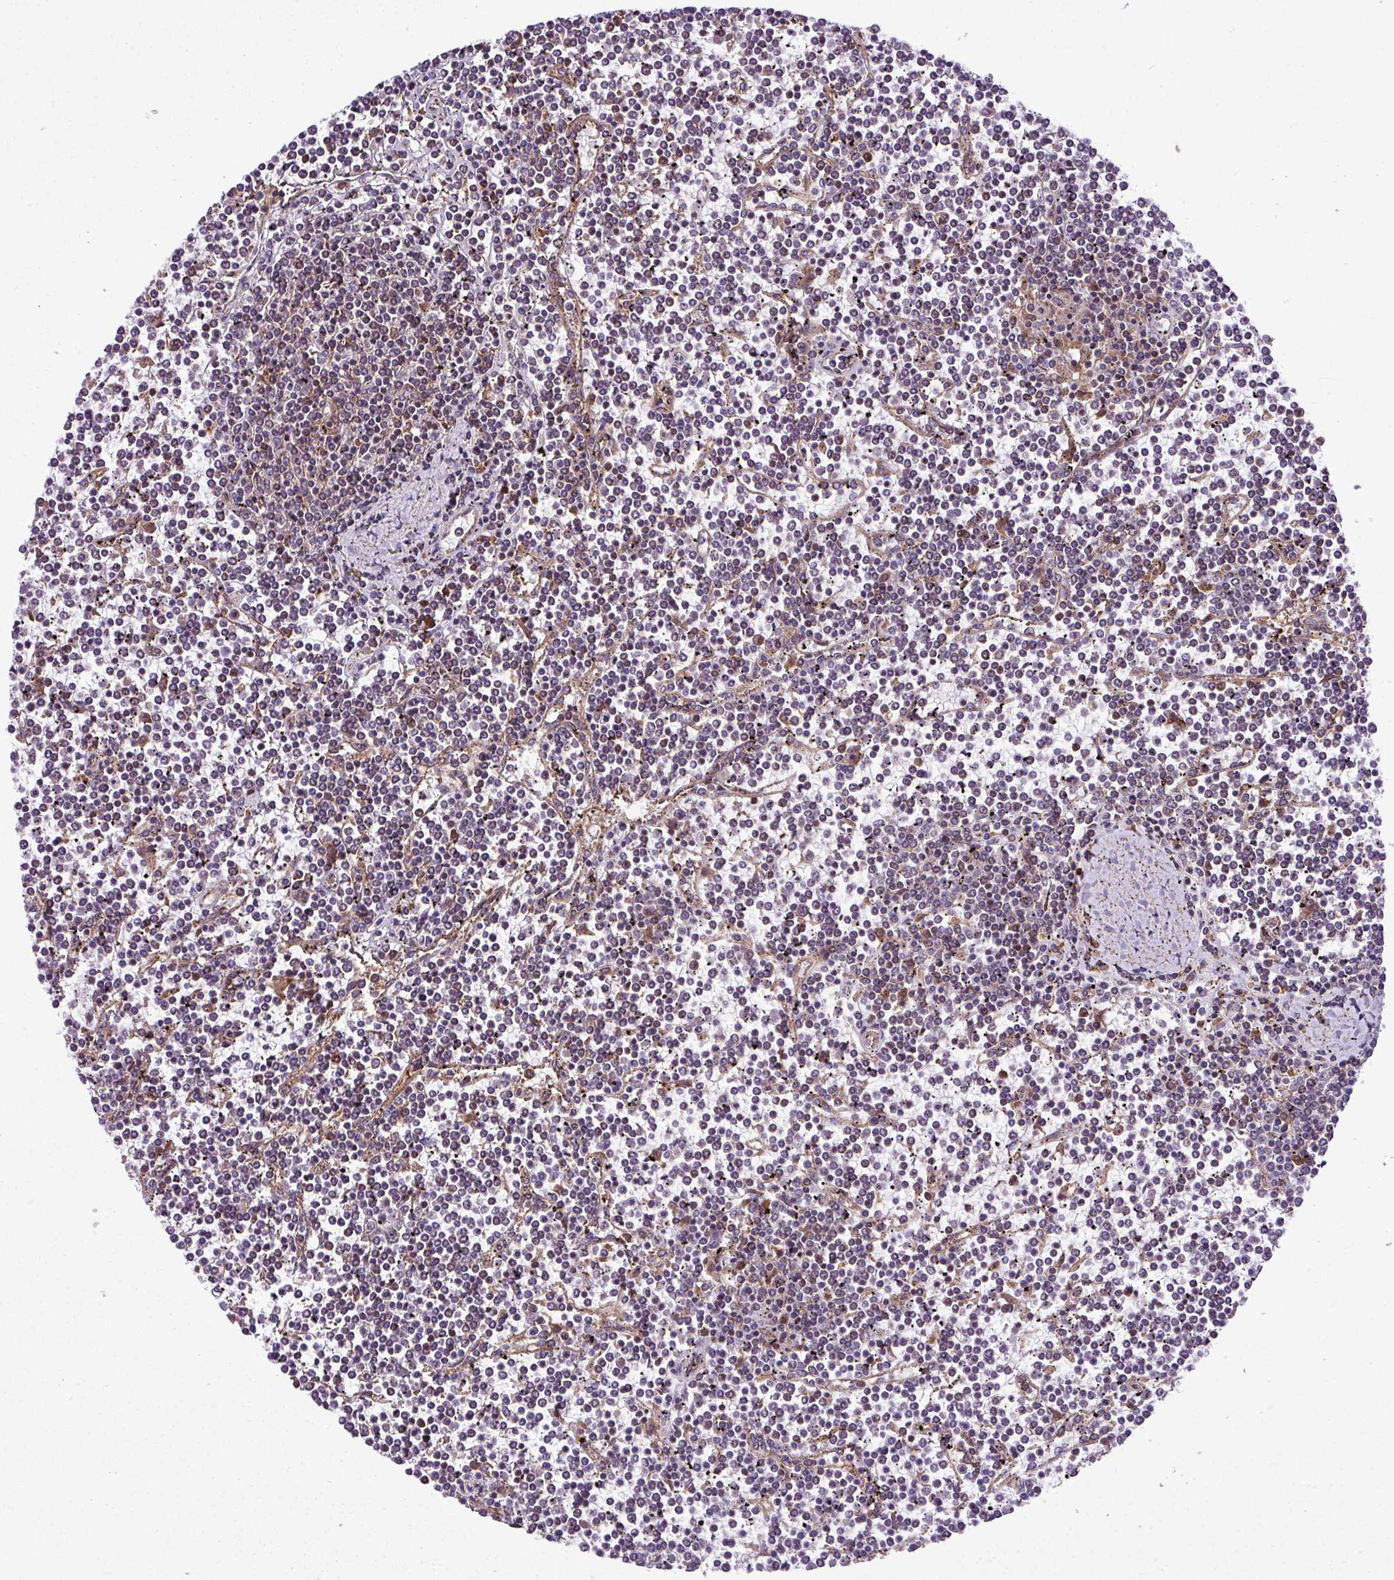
{"staining": {"intensity": "negative", "quantity": "none", "location": "none"}, "tissue": "lymphoma", "cell_type": "Tumor cells", "image_type": "cancer", "snomed": [{"axis": "morphology", "description": "Malignant lymphoma, non-Hodgkin's type, Low grade"}, {"axis": "topography", "description": "Spleen"}], "caption": "Tumor cells are negative for brown protein staining in lymphoma.", "gene": "DLGAP4", "patient": {"sex": "female", "age": 19}}